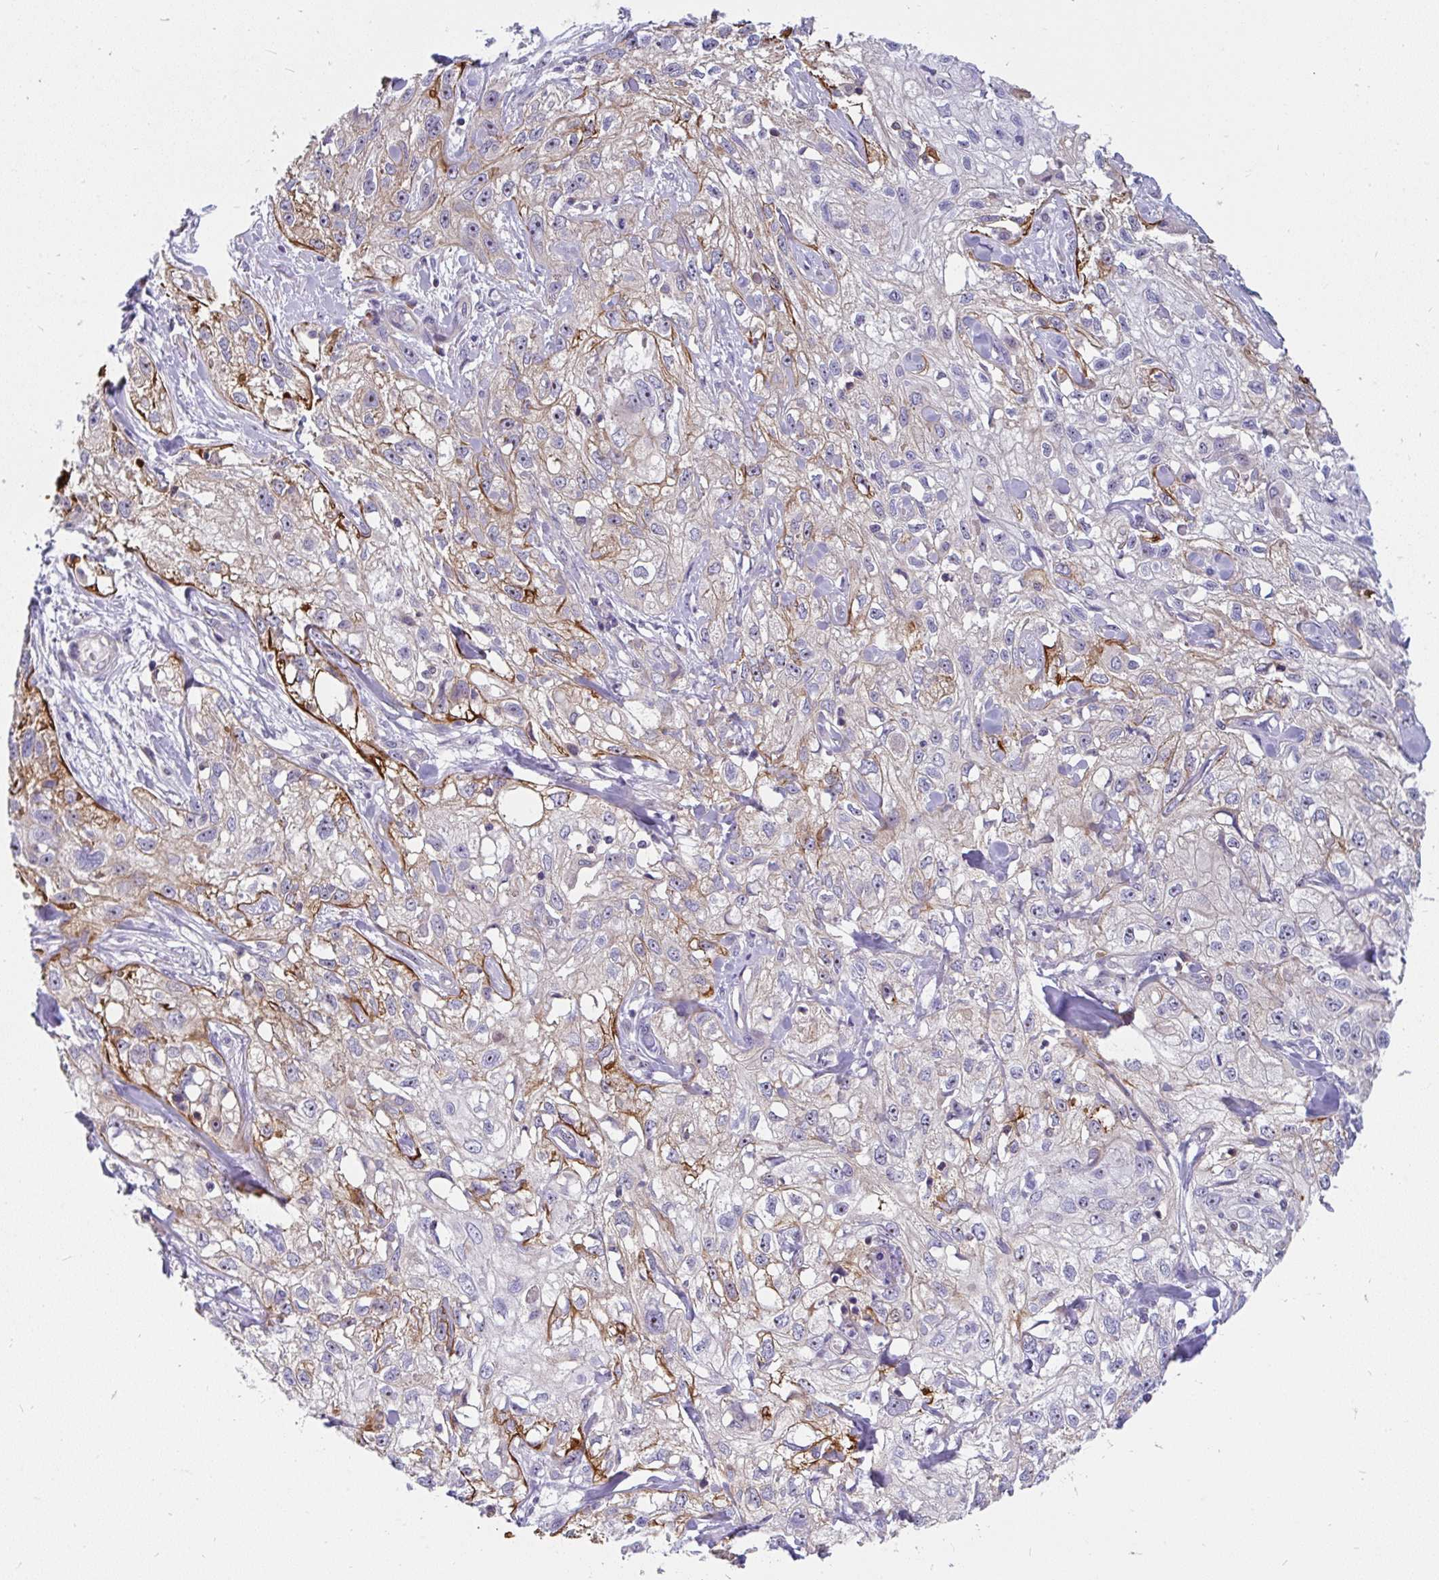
{"staining": {"intensity": "strong", "quantity": "<25%", "location": "cytoplasmic/membranous"}, "tissue": "skin cancer", "cell_type": "Tumor cells", "image_type": "cancer", "snomed": [{"axis": "morphology", "description": "Squamous cell carcinoma, NOS"}, {"axis": "topography", "description": "Skin"}, {"axis": "topography", "description": "Vulva"}], "caption": "Immunohistochemistry staining of squamous cell carcinoma (skin), which reveals medium levels of strong cytoplasmic/membranous expression in approximately <25% of tumor cells indicating strong cytoplasmic/membranous protein expression. The staining was performed using DAB (brown) for protein detection and nuclei were counterstained in hematoxylin (blue).", "gene": "LRRC26", "patient": {"sex": "female", "age": 86}}